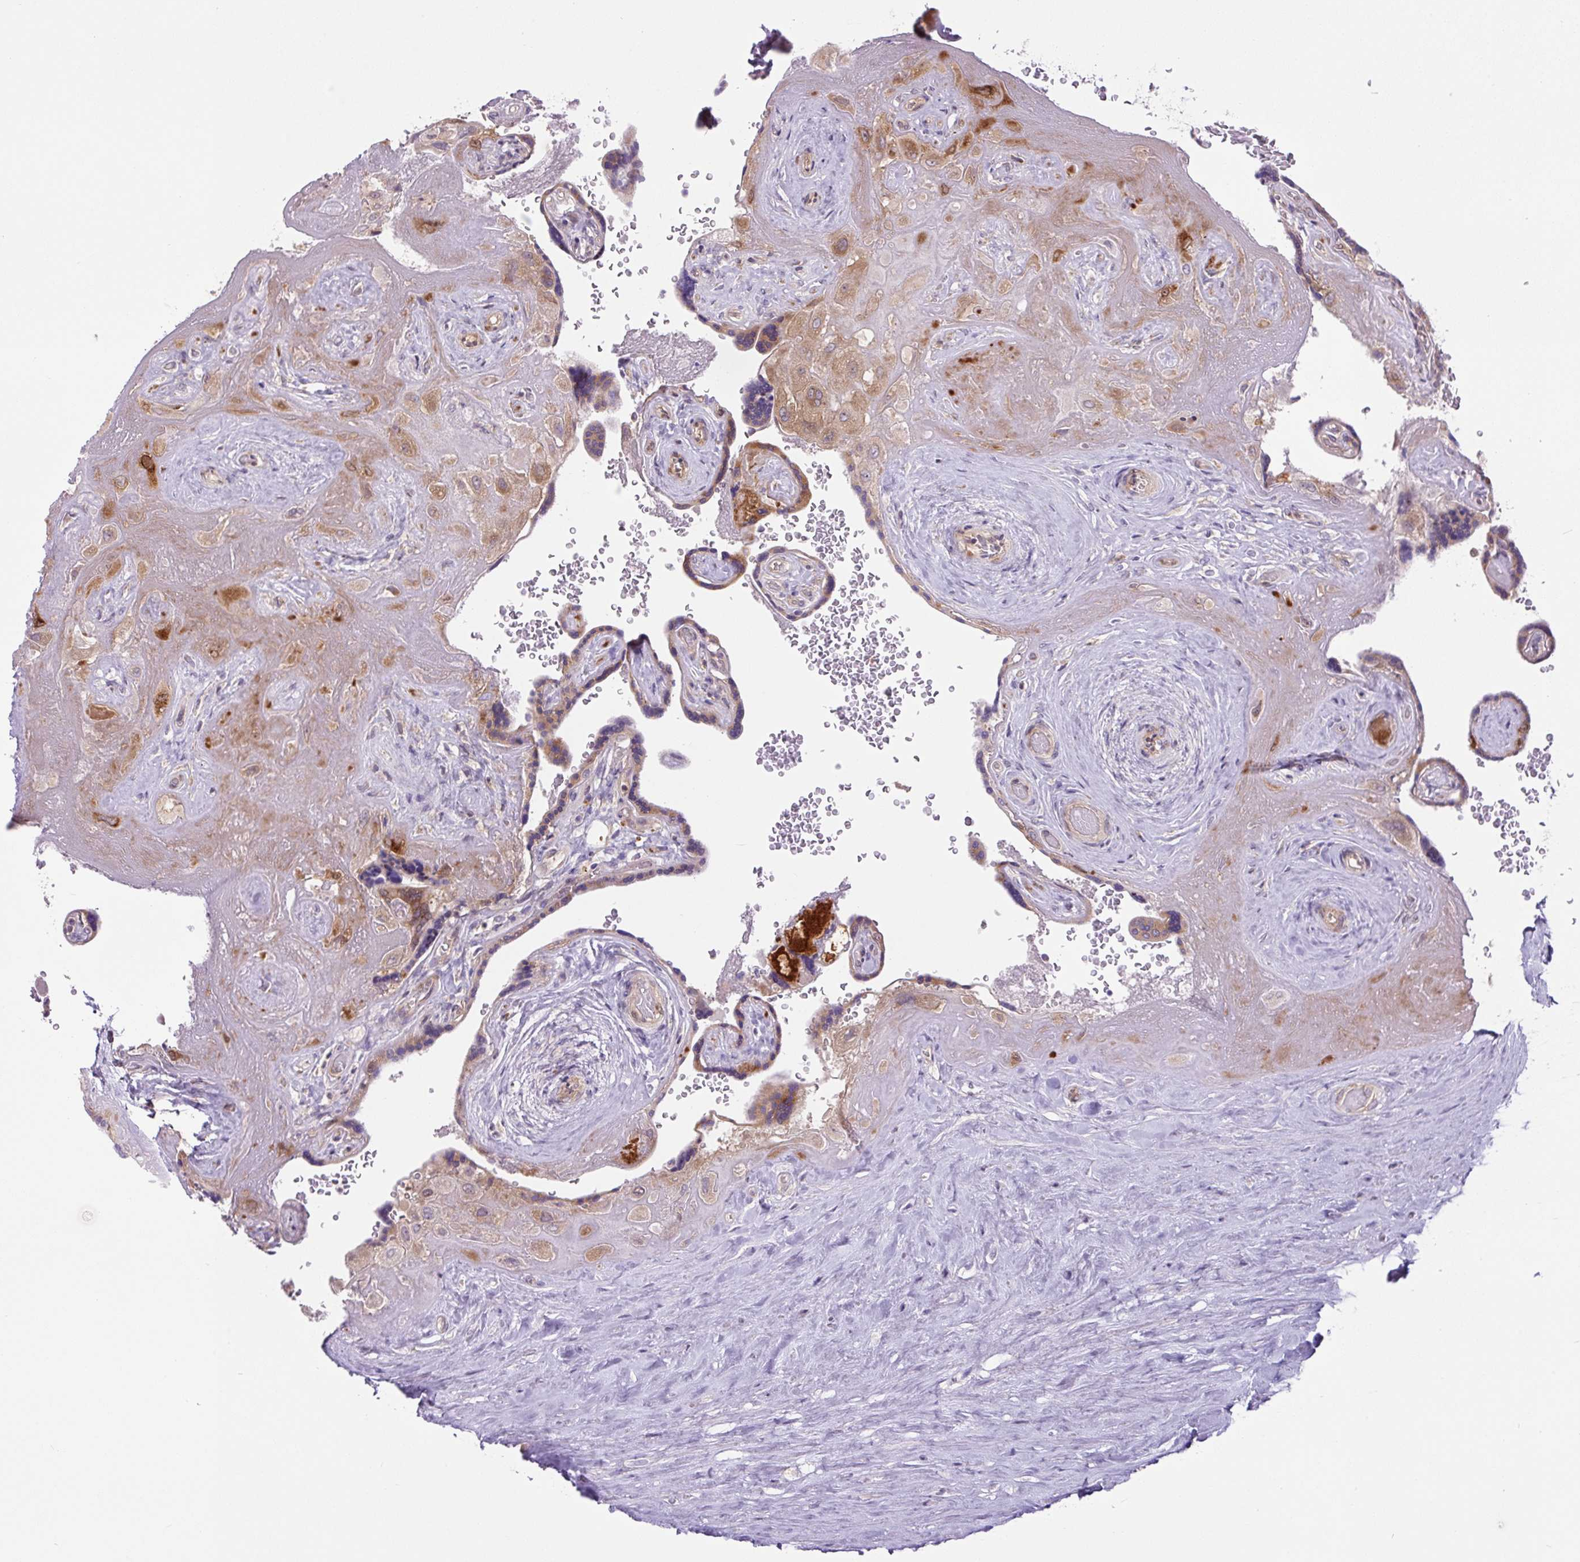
{"staining": {"intensity": "moderate", "quantity": ">75%", "location": "cytoplasmic/membranous"}, "tissue": "placenta", "cell_type": "Decidual cells", "image_type": "normal", "snomed": [{"axis": "morphology", "description": "Normal tissue, NOS"}, {"axis": "topography", "description": "Placenta"}], "caption": "This is a photomicrograph of immunohistochemistry (IHC) staining of normal placenta, which shows moderate expression in the cytoplasmic/membranous of decidual cells.", "gene": "MINK1", "patient": {"sex": "female", "age": 32}}